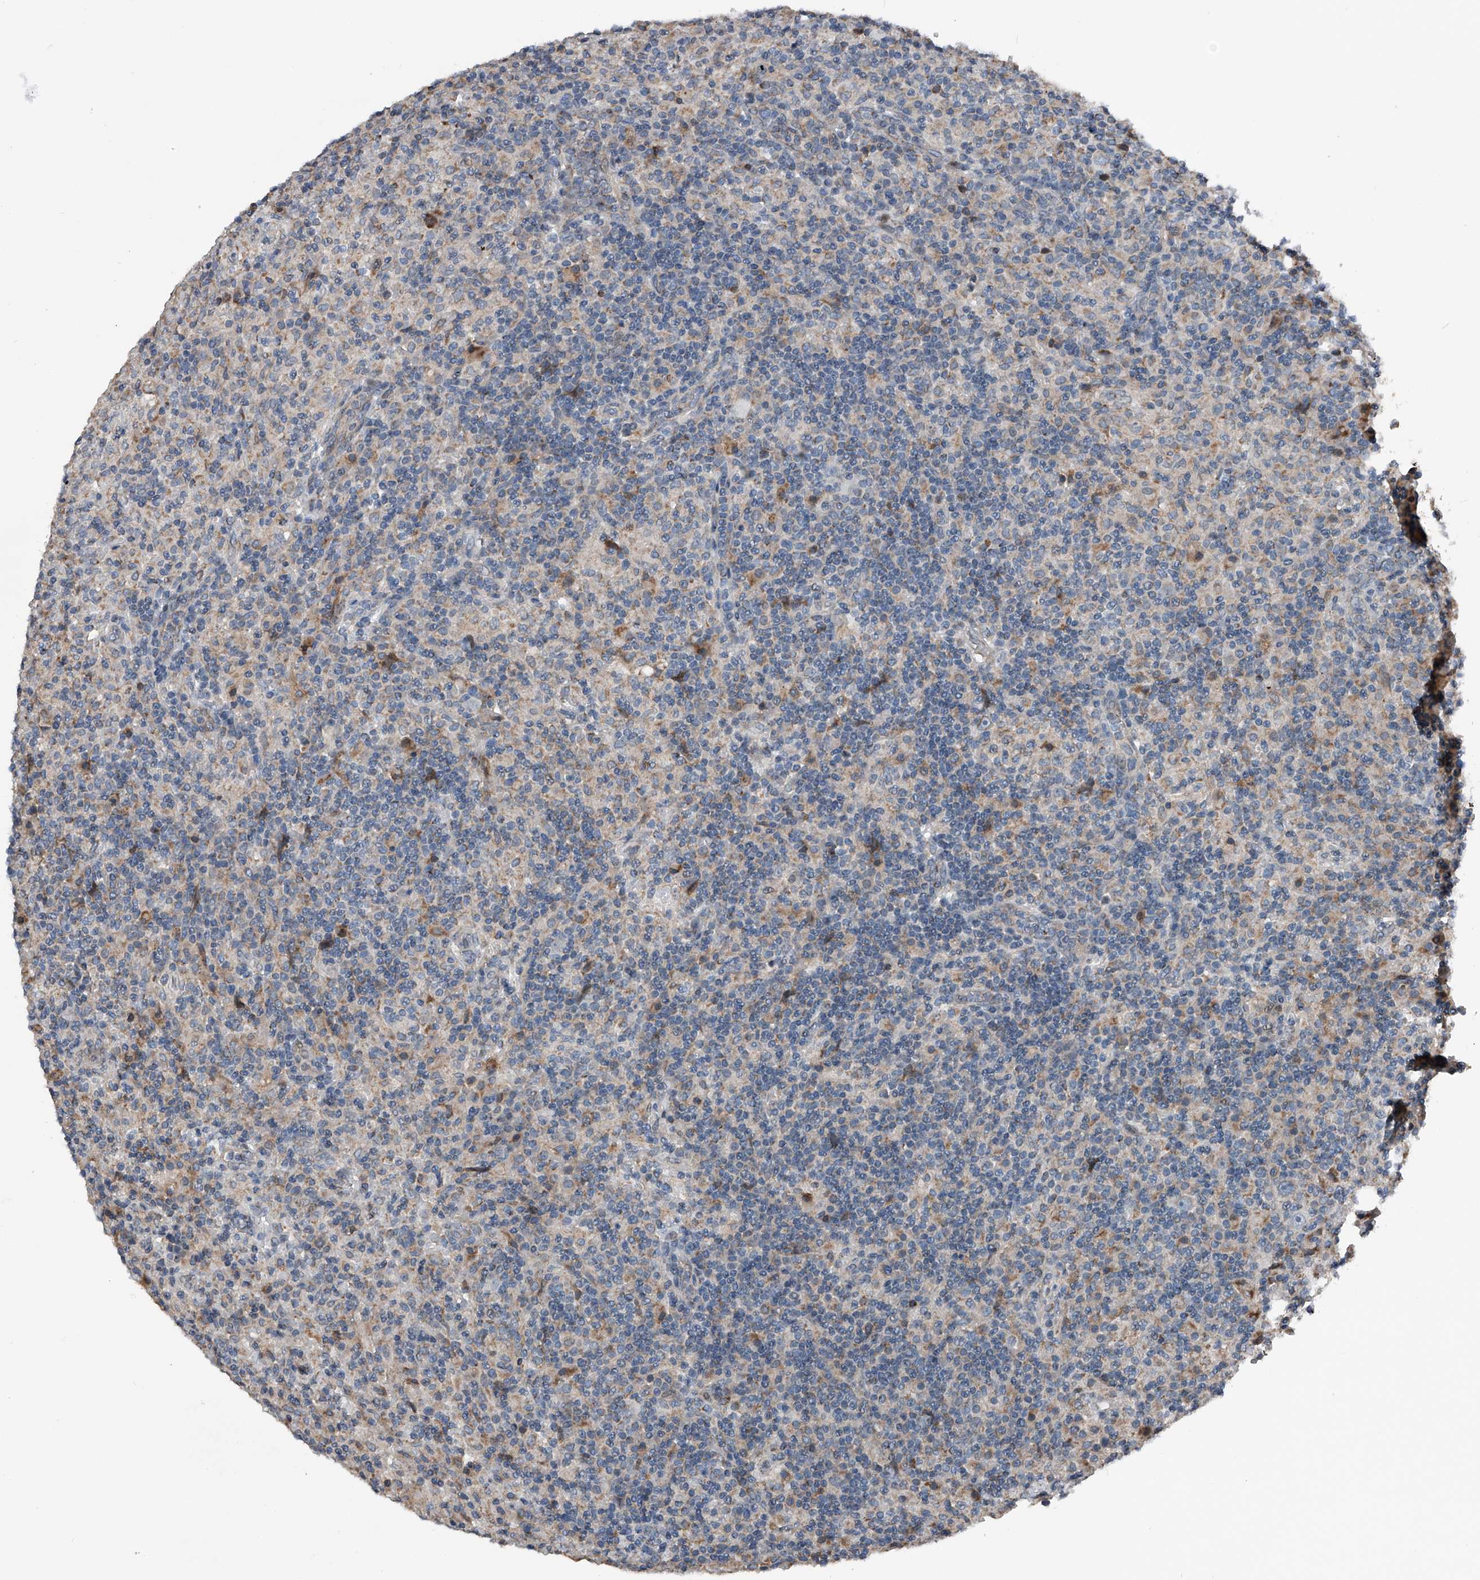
{"staining": {"intensity": "weak", "quantity": "<25%", "location": "cytoplasmic/membranous"}, "tissue": "lymphoma", "cell_type": "Tumor cells", "image_type": "cancer", "snomed": [{"axis": "morphology", "description": "Hodgkin's disease, NOS"}, {"axis": "topography", "description": "Lymph node"}], "caption": "Lymphoma stained for a protein using immunohistochemistry (IHC) demonstrates no staining tumor cells.", "gene": "DST", "patient": {"sex": "male", "age": 70}}